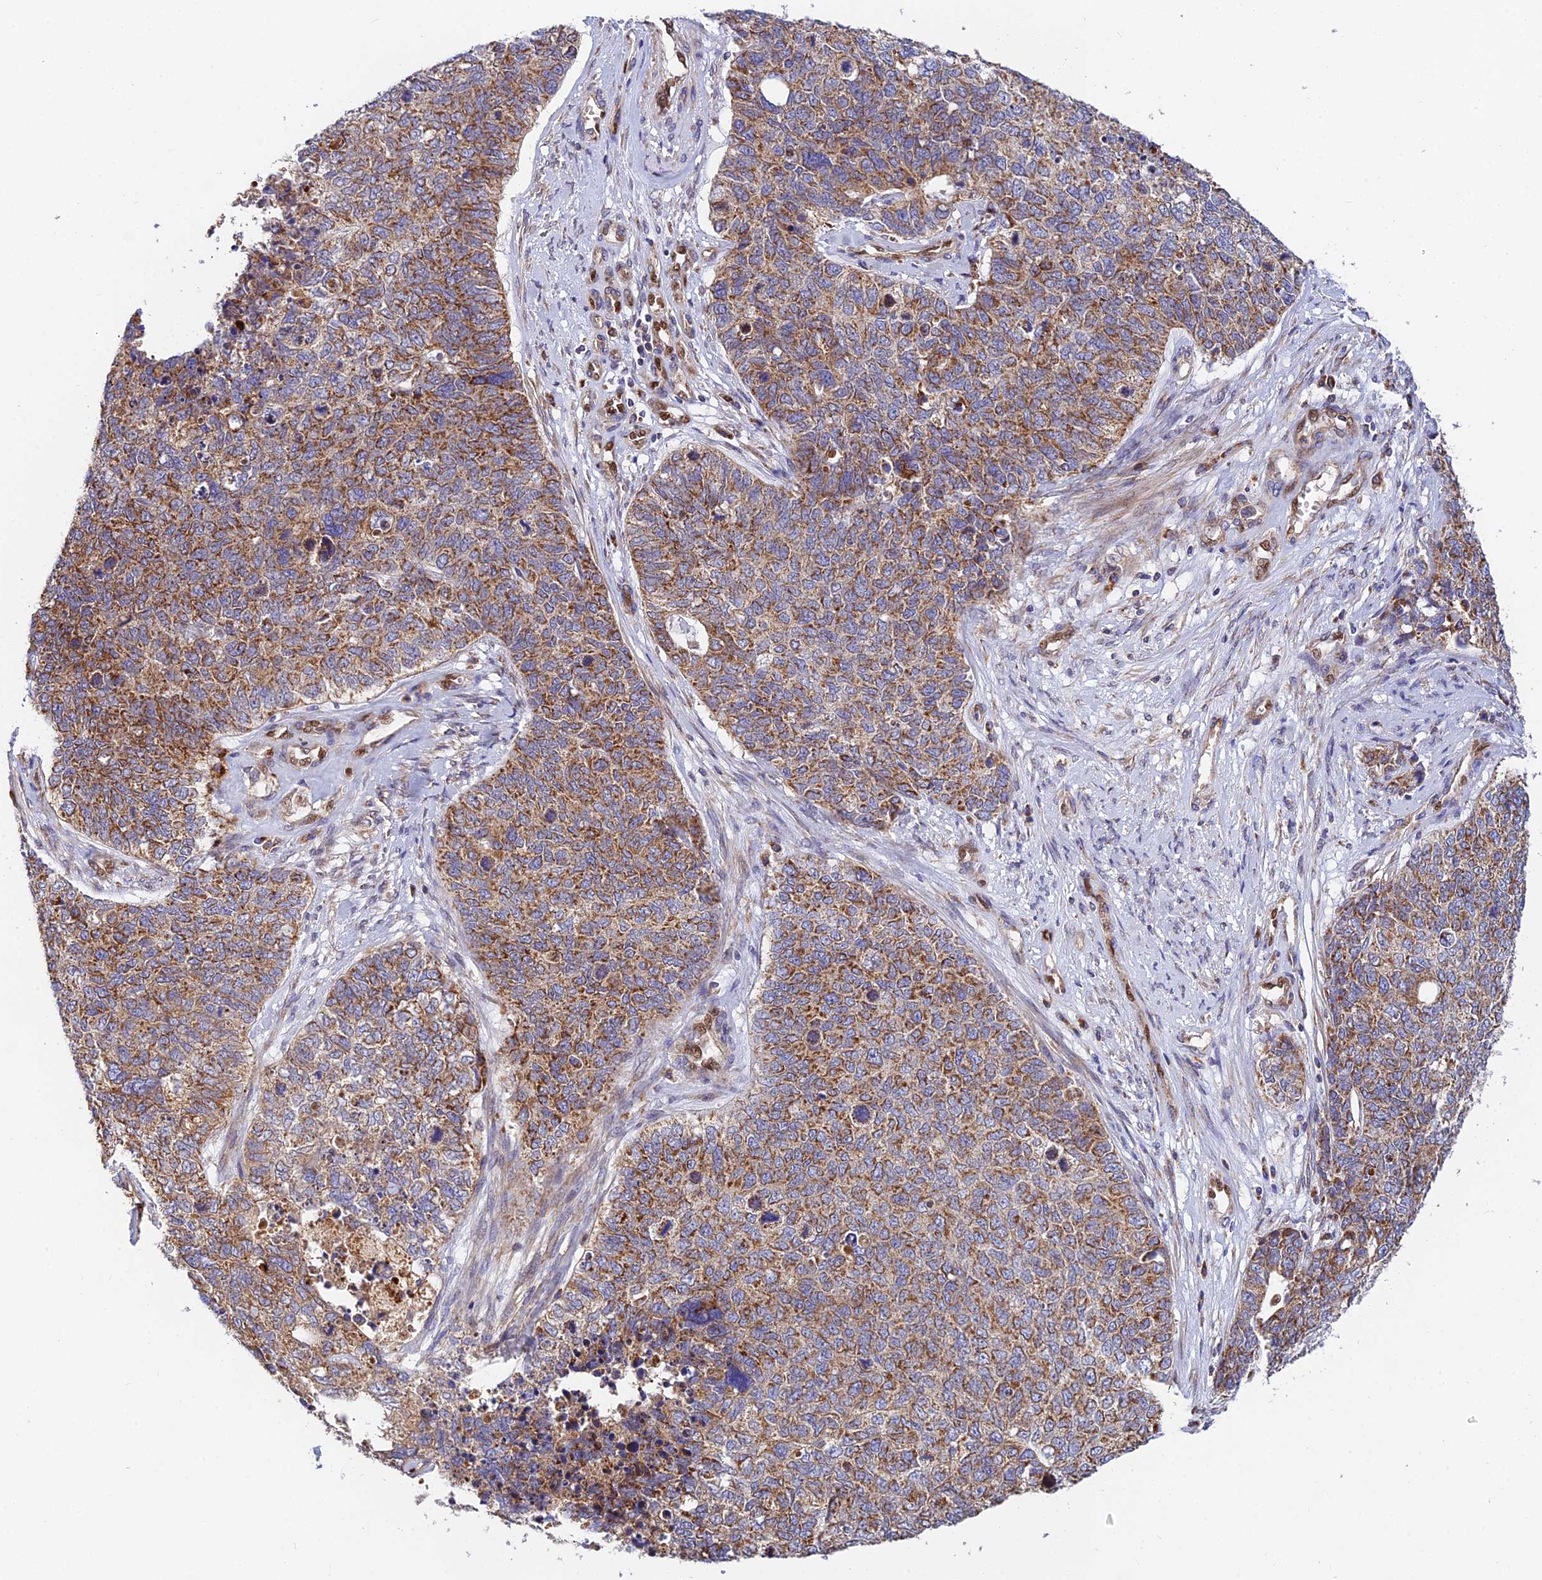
{"staining": {"intensity": "moderate", "quantity": ">75%", "location": "cytoplasmic/membranous"}, "tissue": "cervical cancer", "cell_type": "Tumor cells", "image_type": "cancer", "snomed": [{"axis": "morphology", "description": "Squamous cell carcinoma, NOS"}, {"axis": "topography", "description": "Cervix"}], "caption": "Immunohistochemistry image of cervical cancer stained for a protein (brown), which displays medium levels of moderate cytoplasmic/membranous staining in approximately >75% of tumor cells.", "gene": "PODNL1", "patient": {"sex": "female", "age": 63}}